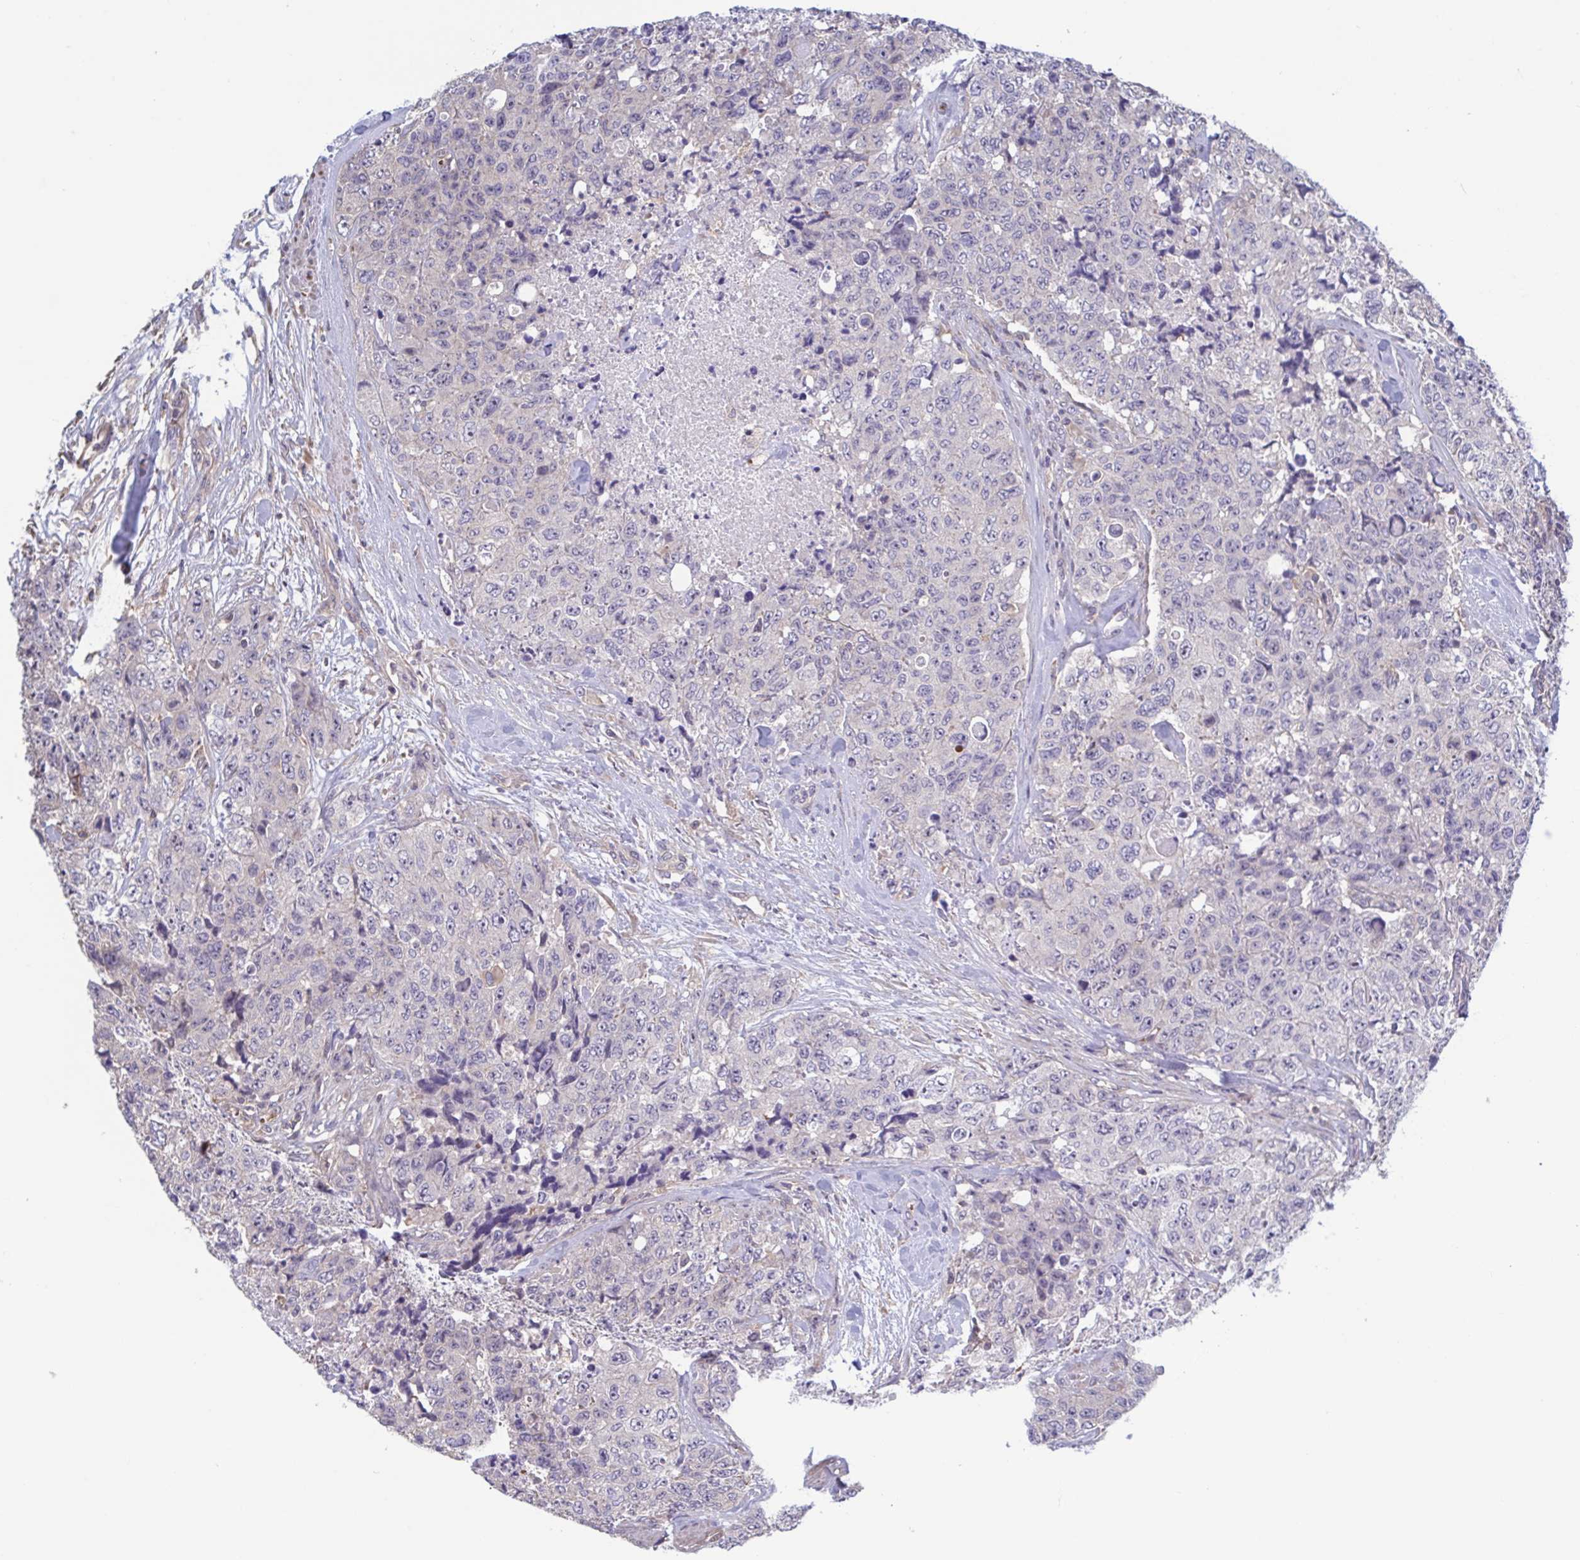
{"staining": {"intensity": "negative", "quantity": "none", "location": "none"}, "tissue": "urothelial cancer", "cell_type": "Tumor cells", "image_type": "cancer", "snomed": [{"axis": "morphology", "description": "Urothelial carcinoma, High grade"}, {"axis": "topography", "description": "Urinary bladder"}], "caption": "This is an IHC micrograph of high-grade urothelial carcinoma. There is no positivity in tumor cells.", "gene": "LRRC38", "patient": {"sex": "female", "age": 78}}